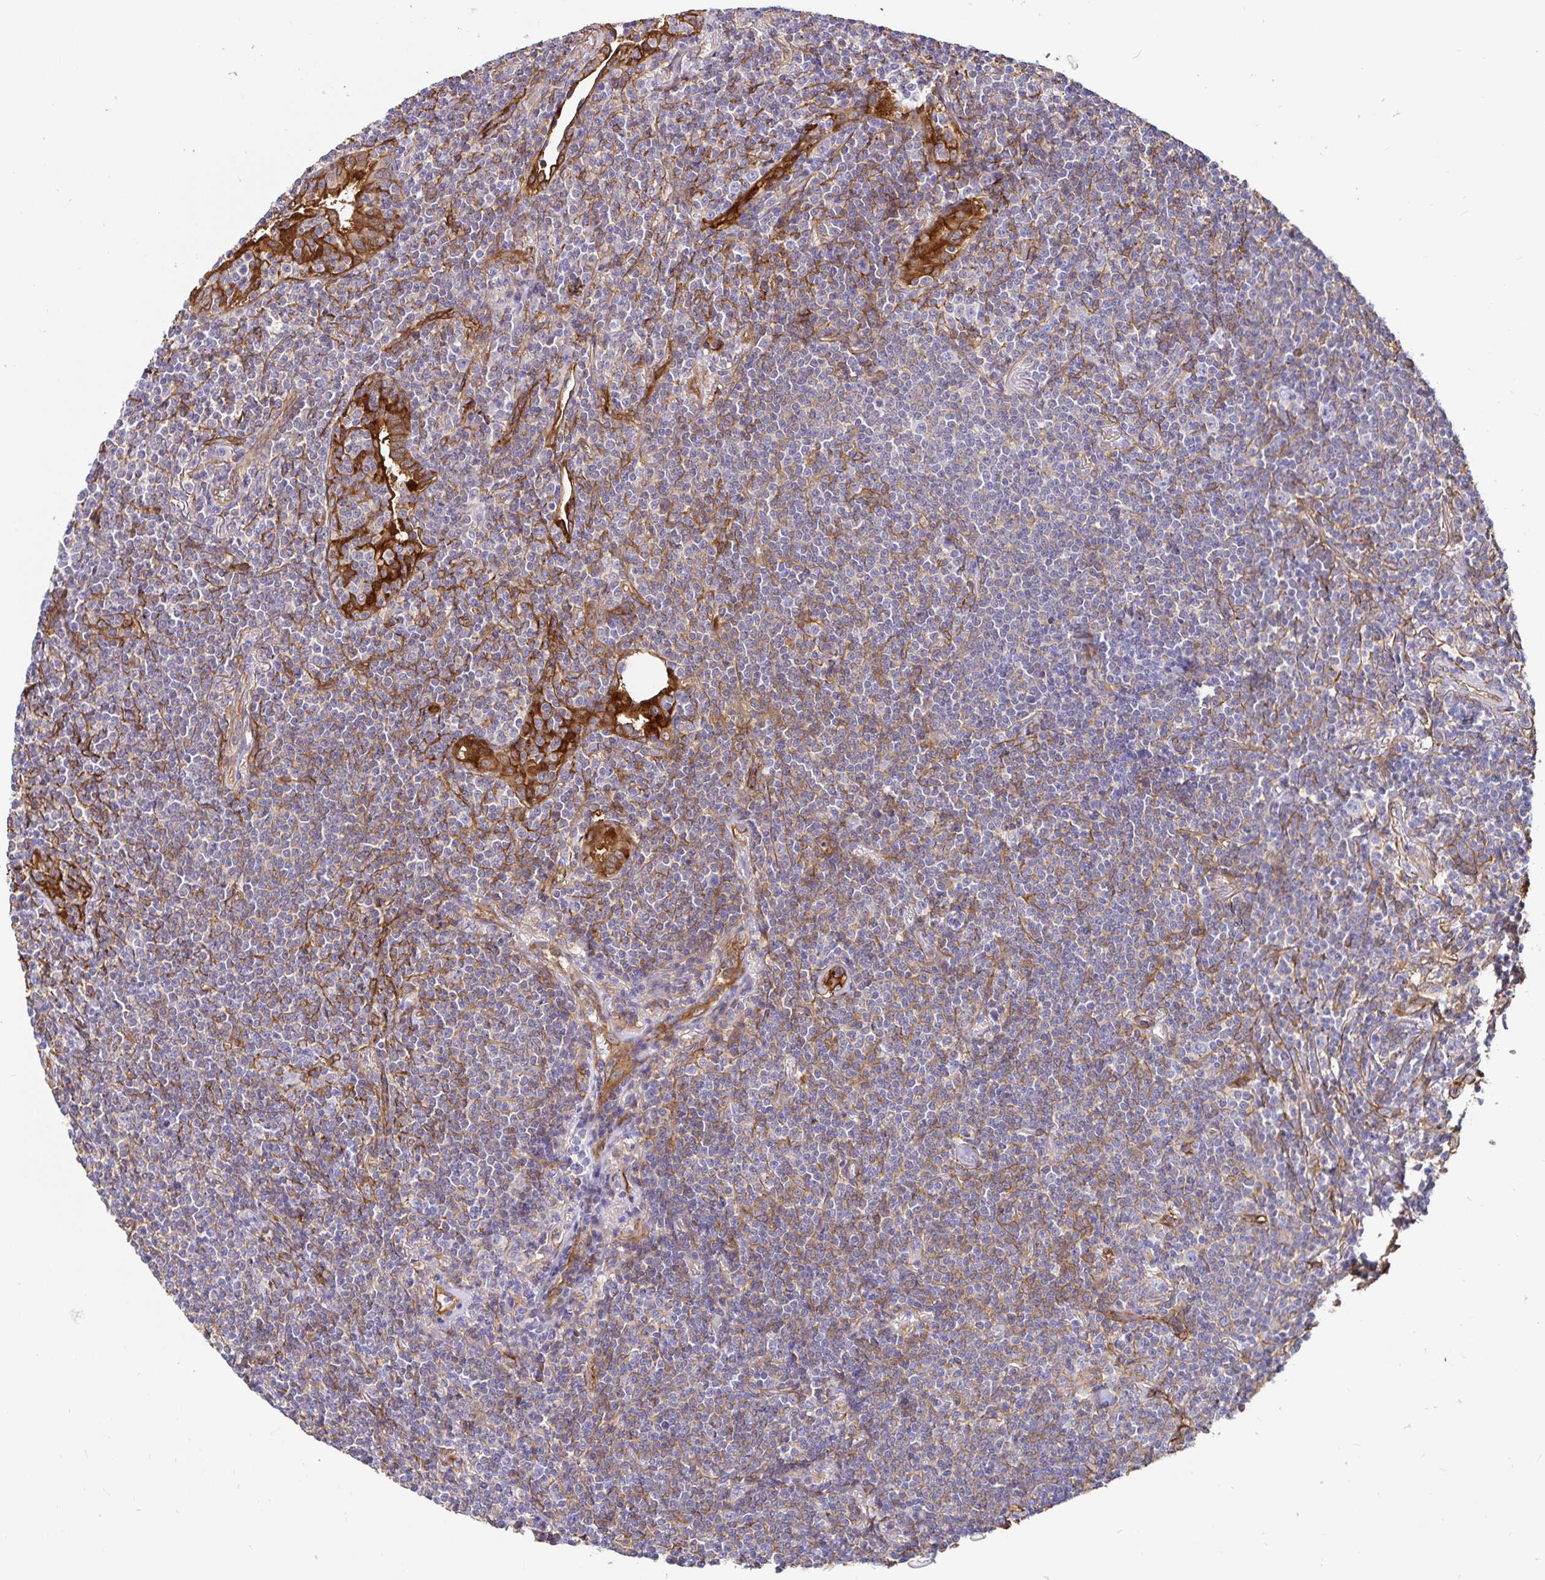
{"staining": {"intensity": "moderate", "quantity": "<25%", "location": "cytoplasmic/membranous"}, "tissue": "lymphoma", "cell_type": "Tumor cells", "image_type": "cancer", "snomed": [{"axis": "morphology", "description": "Malignant lymphoma, non-Hodgkin's type, Low grade"}, {"axis": "topography", "description": "Lung"}], "caption": "A high-resolution histopathology image shows immunohistochemistry staining of malignant lymphoma, non-Hodgkin's type (low-grade), which demonstrates moderate cytoplasmic/membranous positivity in about <25% of tumor cells. (IHC, brightfield microscopy, high magnification).", "gene": "ANXA2", "patient": {"sex": "female", "age": 71}}